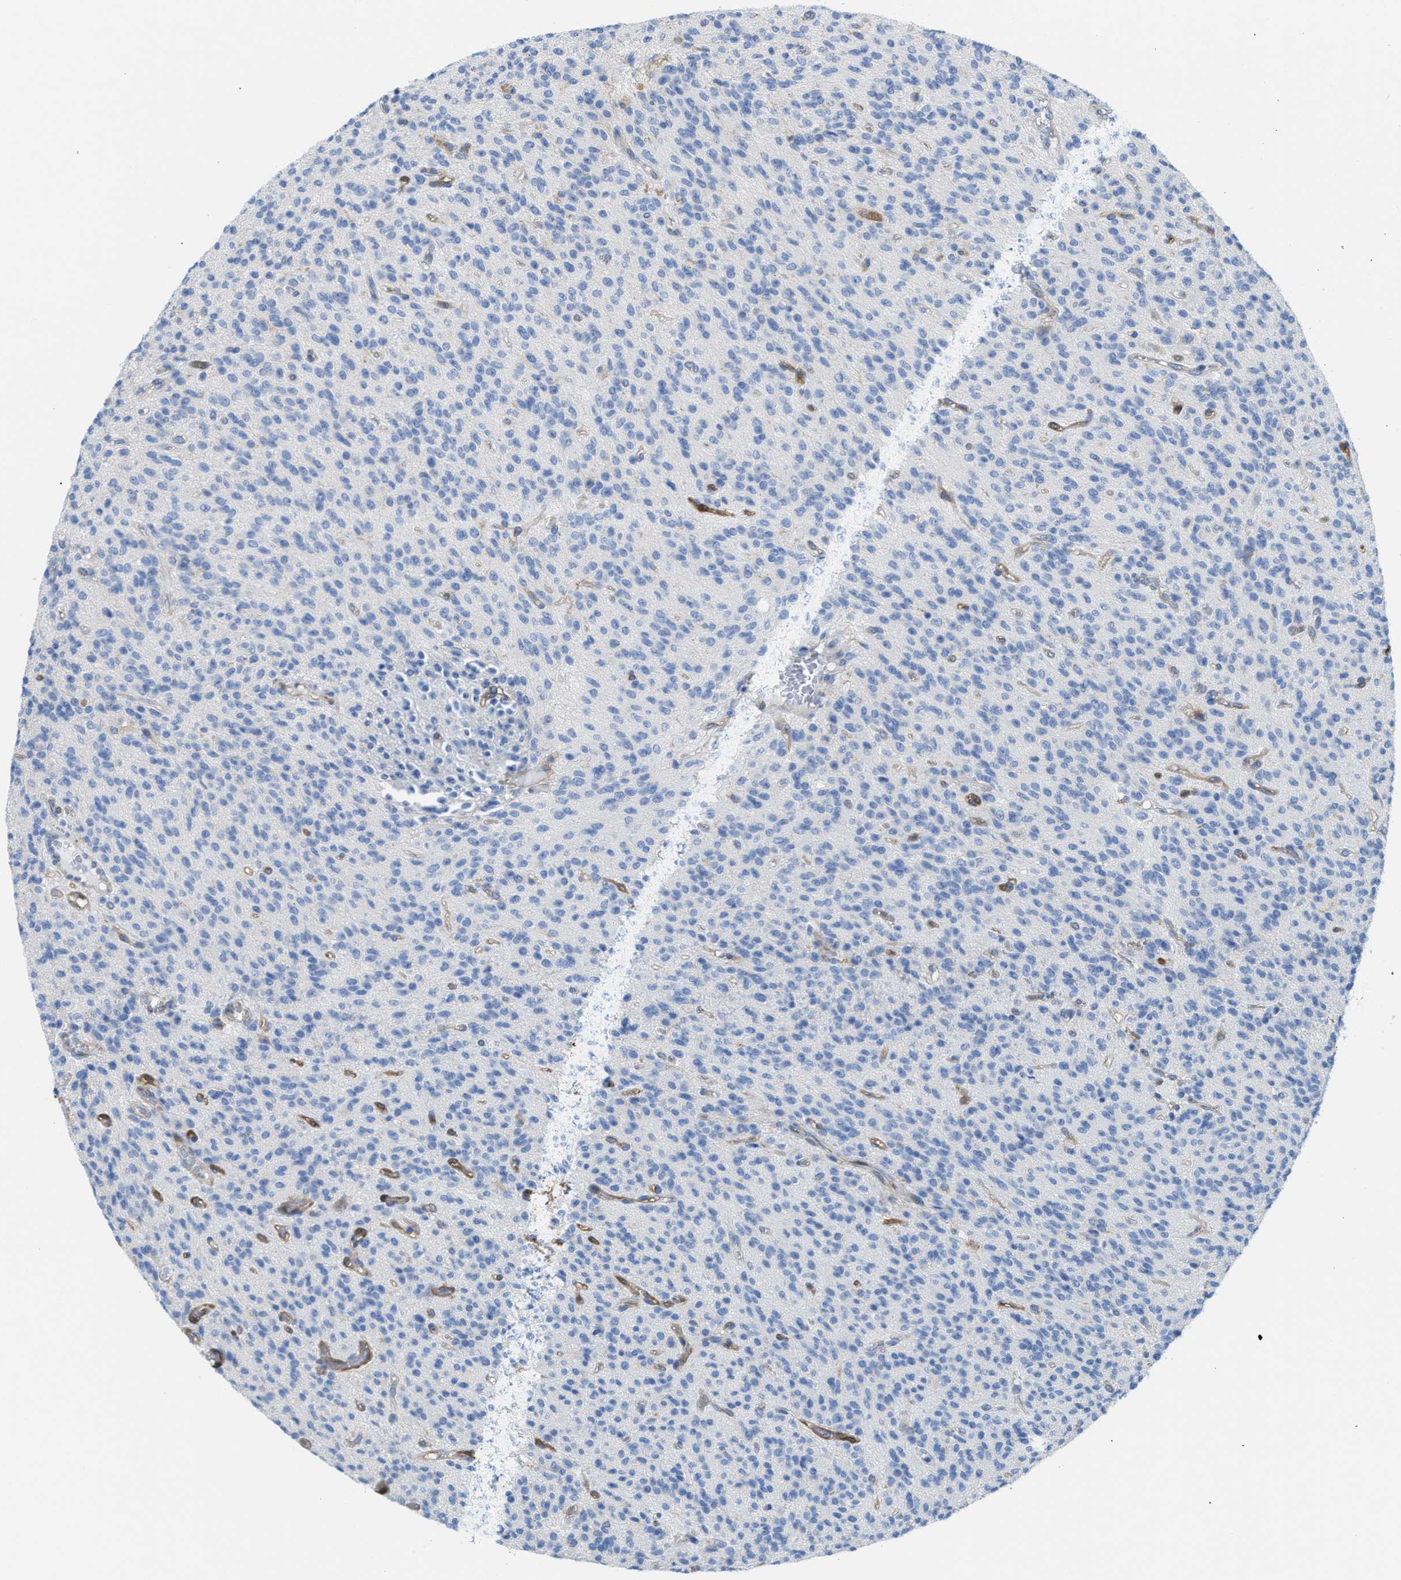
{"staining": {"intensity": "negative", "quantity": "none", "location": "none"}, "tissue": "glioma", "cell_type": "Tumor cells", "image_type": "cancer", "snomed": [{"axis": "morphology", "description": "Glioma, malignant, High grade"}, {"axis": "topography", "description": "Brain"}], "caption": "Immunohistochemical staining of human malignant glioma (high-grade) displays no significant positivity in tumor cells.", "gene": "ASS1", "patient": {"sex": "male", "age": 34}}